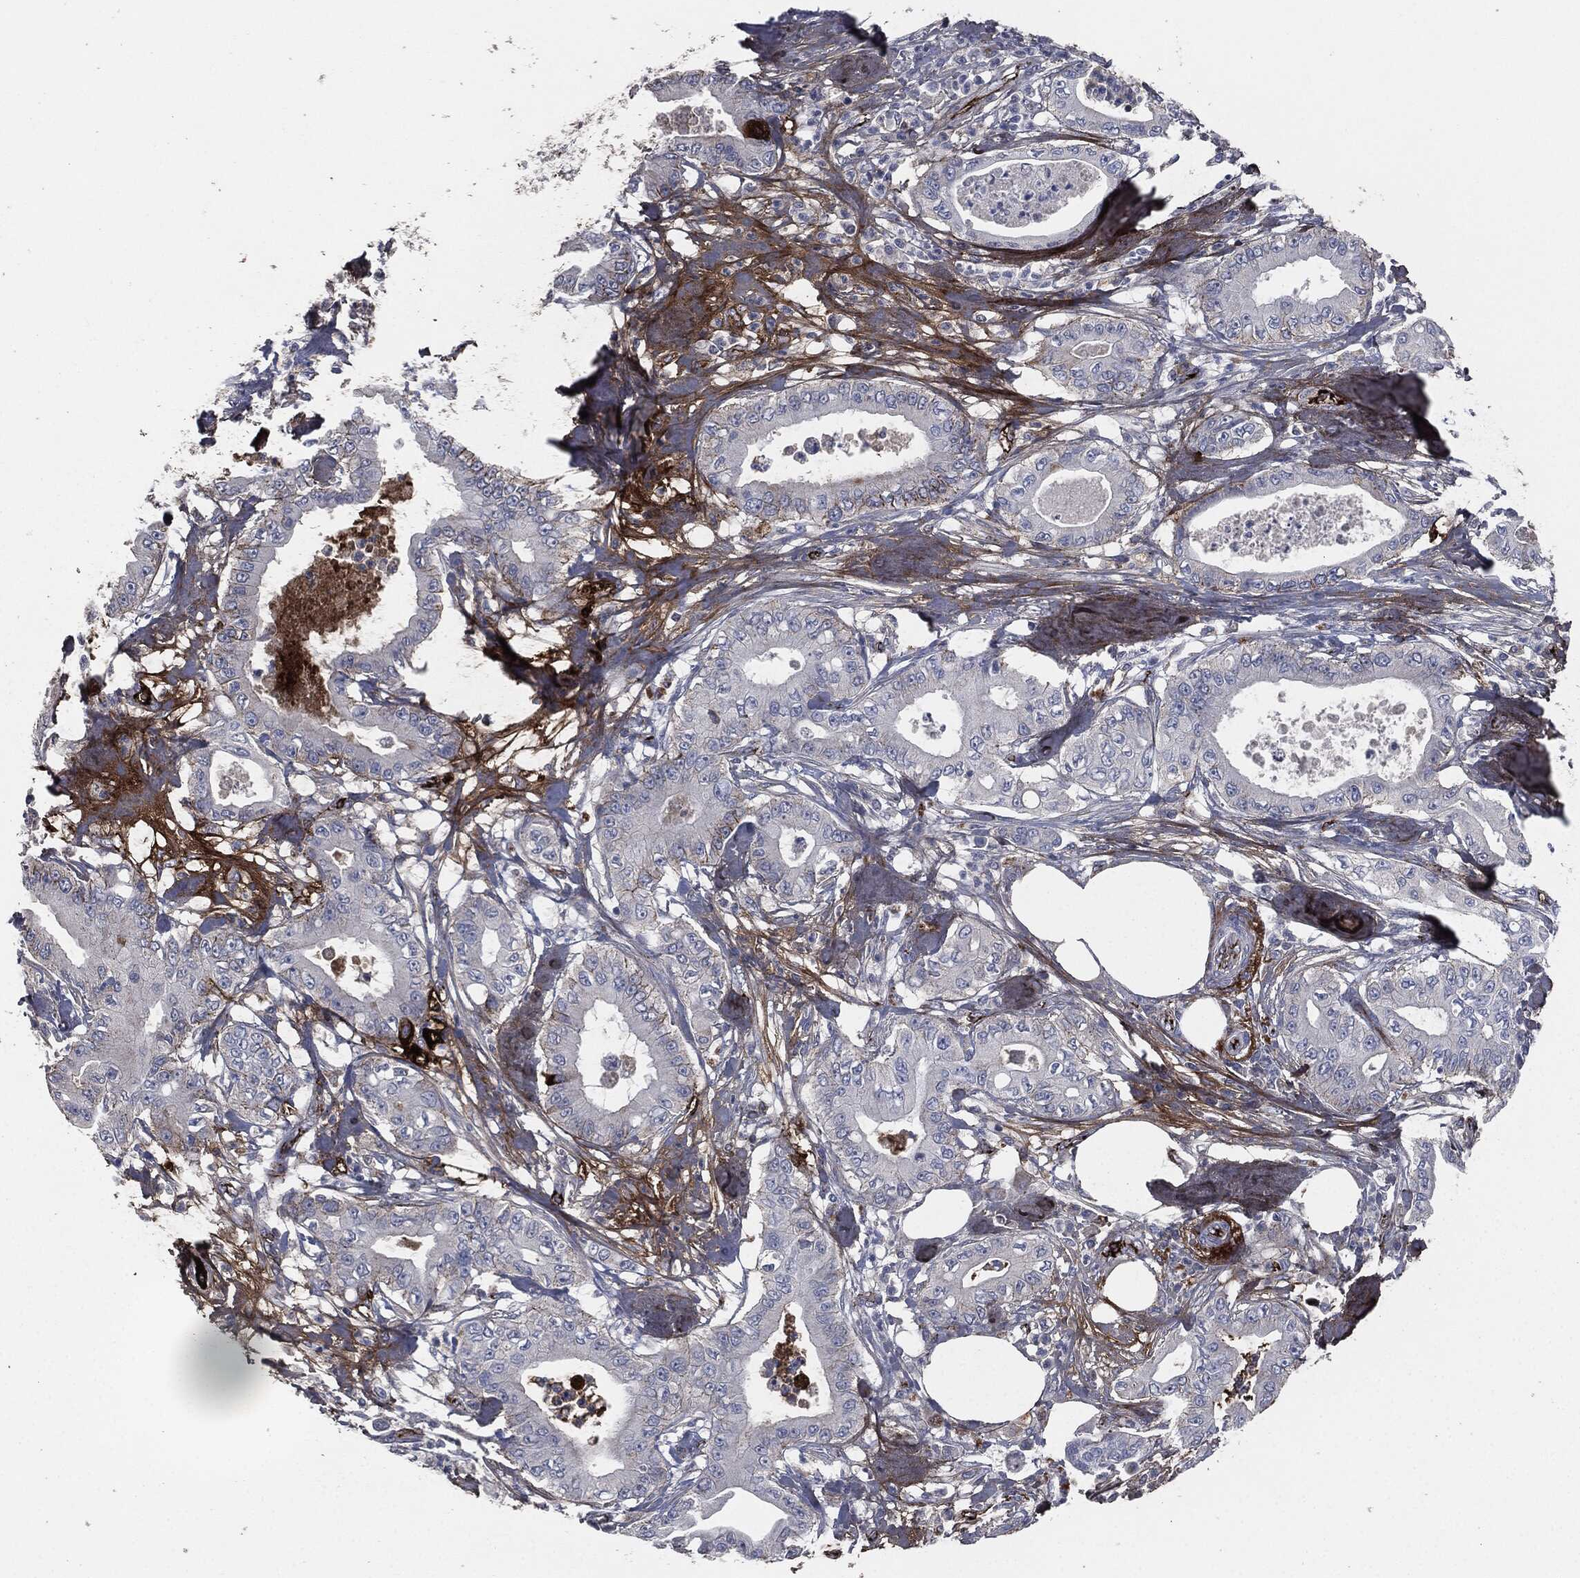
{"staining": {"intensity": "negative", "quantity": "none", "location": "none"}, "tissue": "pancreatic cancer", "cell_type": "Tumor cells", "image_type": "cancer", "snomed": [{"axis": "morphology", "description": "Adenocarcinoma, NOS"}, {"axis": "topography", "description": "Pancreas"}], "caption": "The histopathology image exhibits no staining of tumor cells in pancreatic adenocarcinoma. The staining was performed using DAB (3,3'-diaminobenzidine) to visualize the protein expression in brown, while the nuclei were stained in blue with hematoxylin (Magnification: 20x).", "gene": "APOB", "patient": {"sex": "male", "age": 71}}